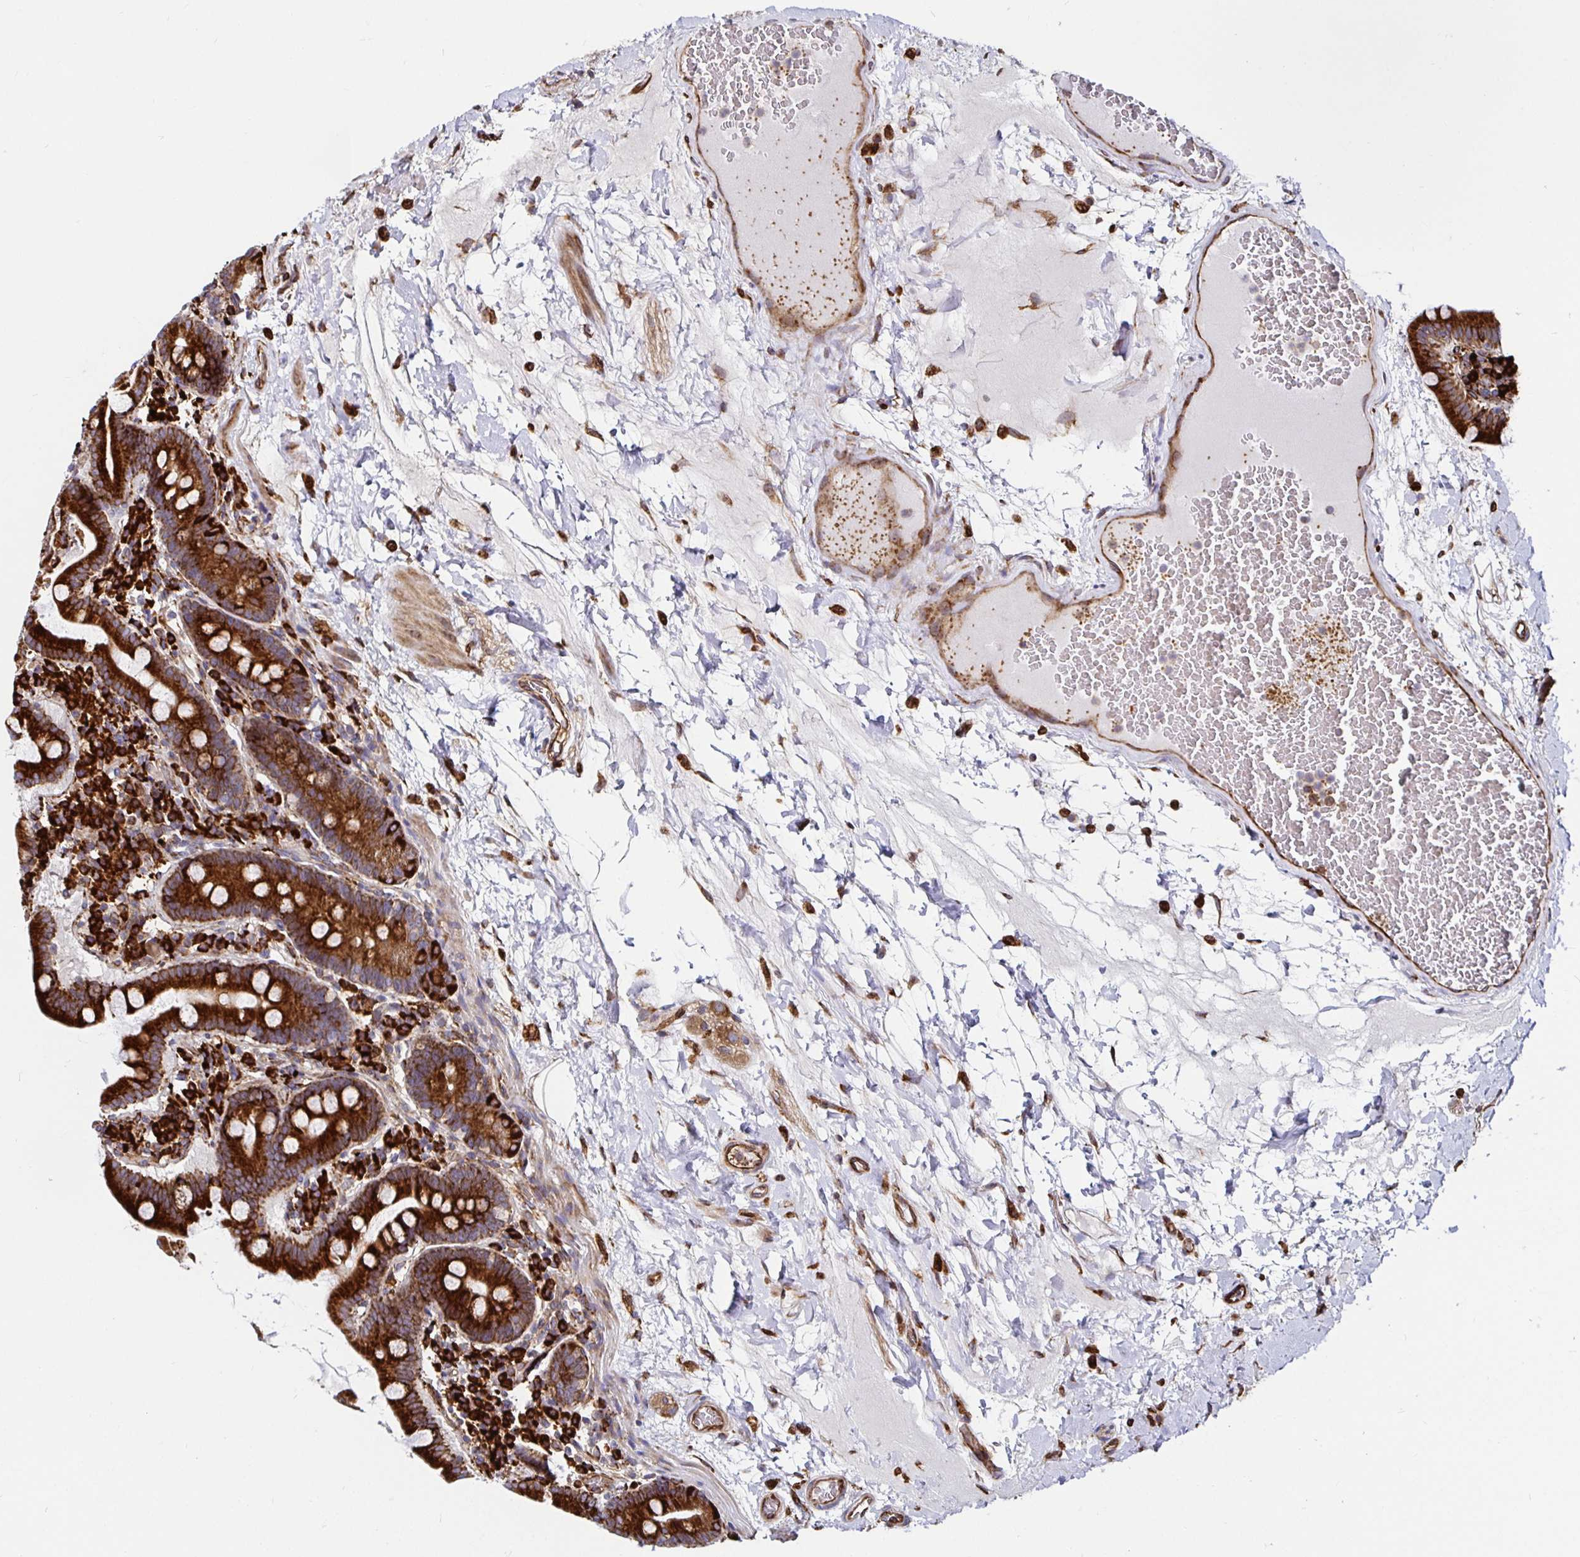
{"staining": {"intensity": "strong", "quantity": ">75%", "location": "cytoplasmic/membranous"}, "tissue": "small intestine", "cell_type": "Glandular cells", "image_type": "normal", "snomed": [{"axis": "morphology", "description": "Normal tissue, NOS"}, {"axis": "topography", "description": "Small intestine"}], "caption": "Benign small intestine exhibits strong cytoplasmic/membranous expression in approximately >75% of glandular cells.", "gene": "SMYD3", "patient": {"sex": "male", "age": 26}}